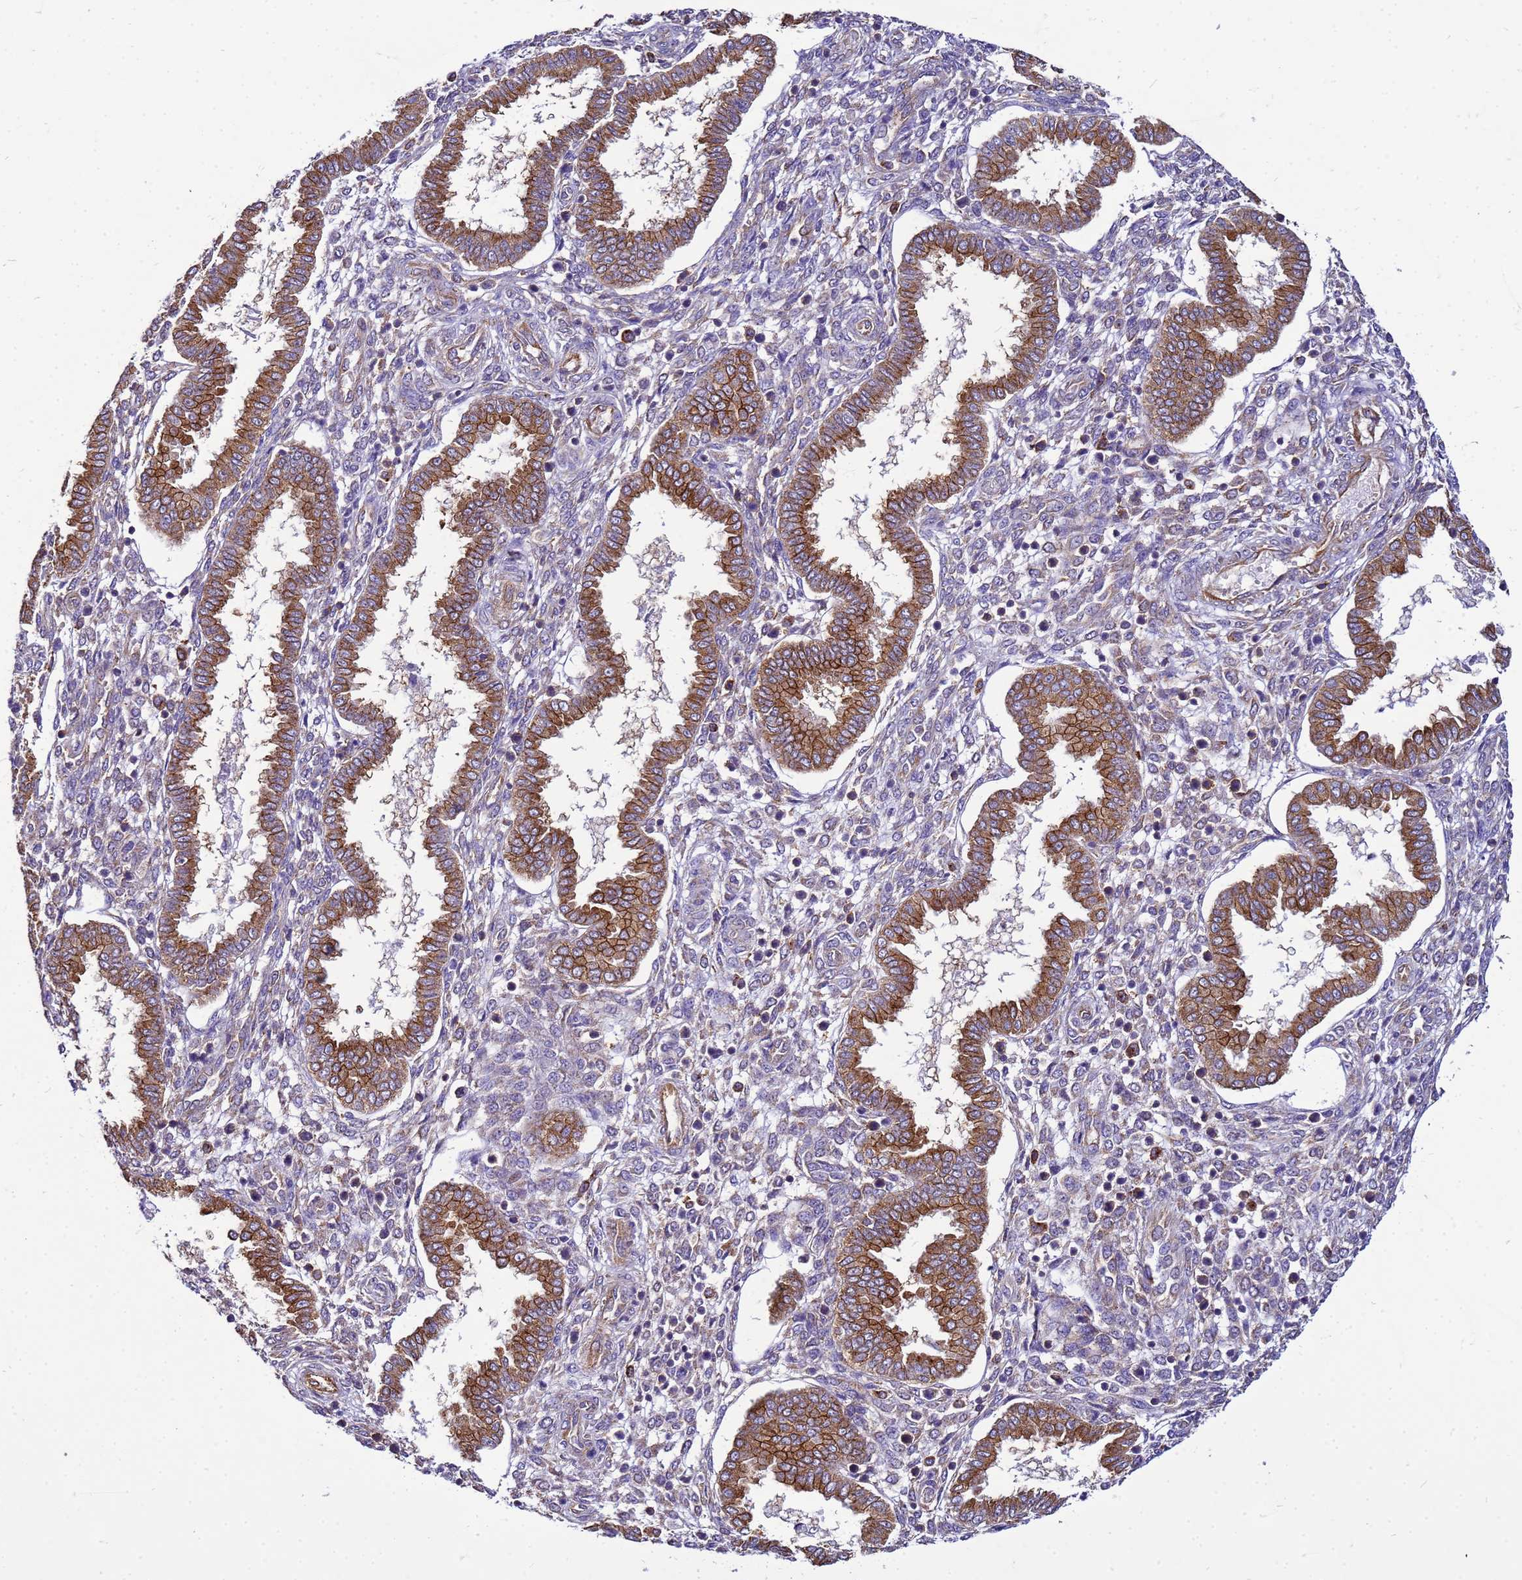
{"staining": {"intensity": "negative", "quantity": "none", "location": "none"}, "tissue": "endometrium", "cell_type": "Cells in endometrial stroma", "image_type": "normal", "snomed": [{"axis": "morphology", "description": "Normal tissue, NOS"}, {"axis": "topography", "description": "Endometrium"}], "caption": "Immunohistochemistry of unremarkable human endometrium exhibits no positivity in cells in endometrial stroma. (DAB (3,3'-diaminobenzidine) immunohistochemistry (IHC) with hematoxylin counter stain).", "gene": "PKD1", "patient": {"sex": "female", "age": 24}}